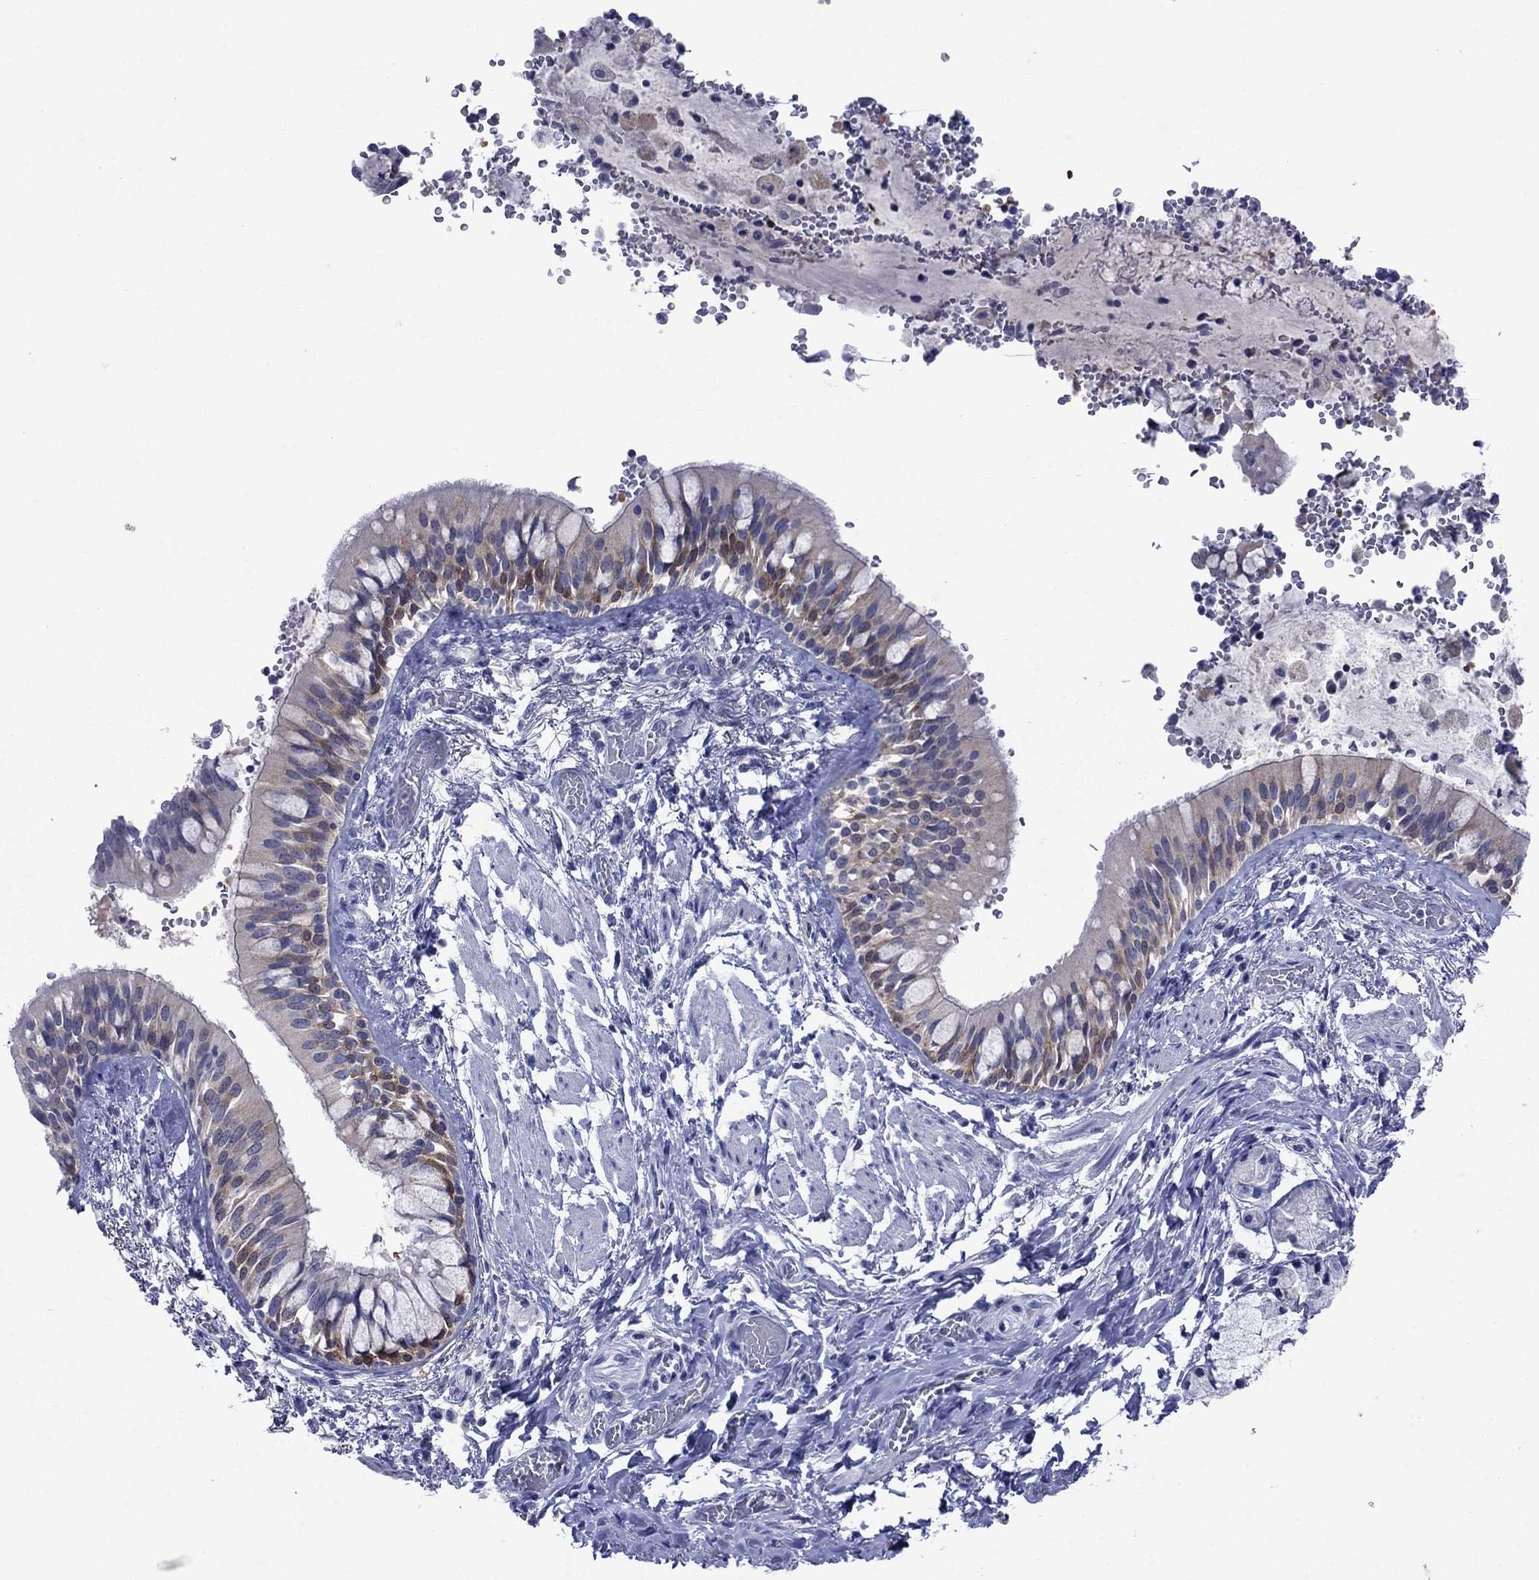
{"staining": {"intensity": "strong", "quantity": "<25%", "location": "cytoplasmic/membranous"}, "tissue": "bronchus", "cell_type": "Respiratory epithelial cells", "image_type": "normal", "snomed": [{"axis": "morphology", "description": "Normal tissue, NOS"}, {"axis": "topography", "description": "Bronchus"}, {"axis": "topography", "description": "Lung"}], "caption": "Protein expression analysis of normal bronchus demonstrates strong cytoplasmic/membranous expression in about <25% of respiratory epithelial cells. (Brightfield microscopy of DAB IHC at high magnification).", "gene": "SULT2B1", "patient": {"sex": "female", "age": 57}}